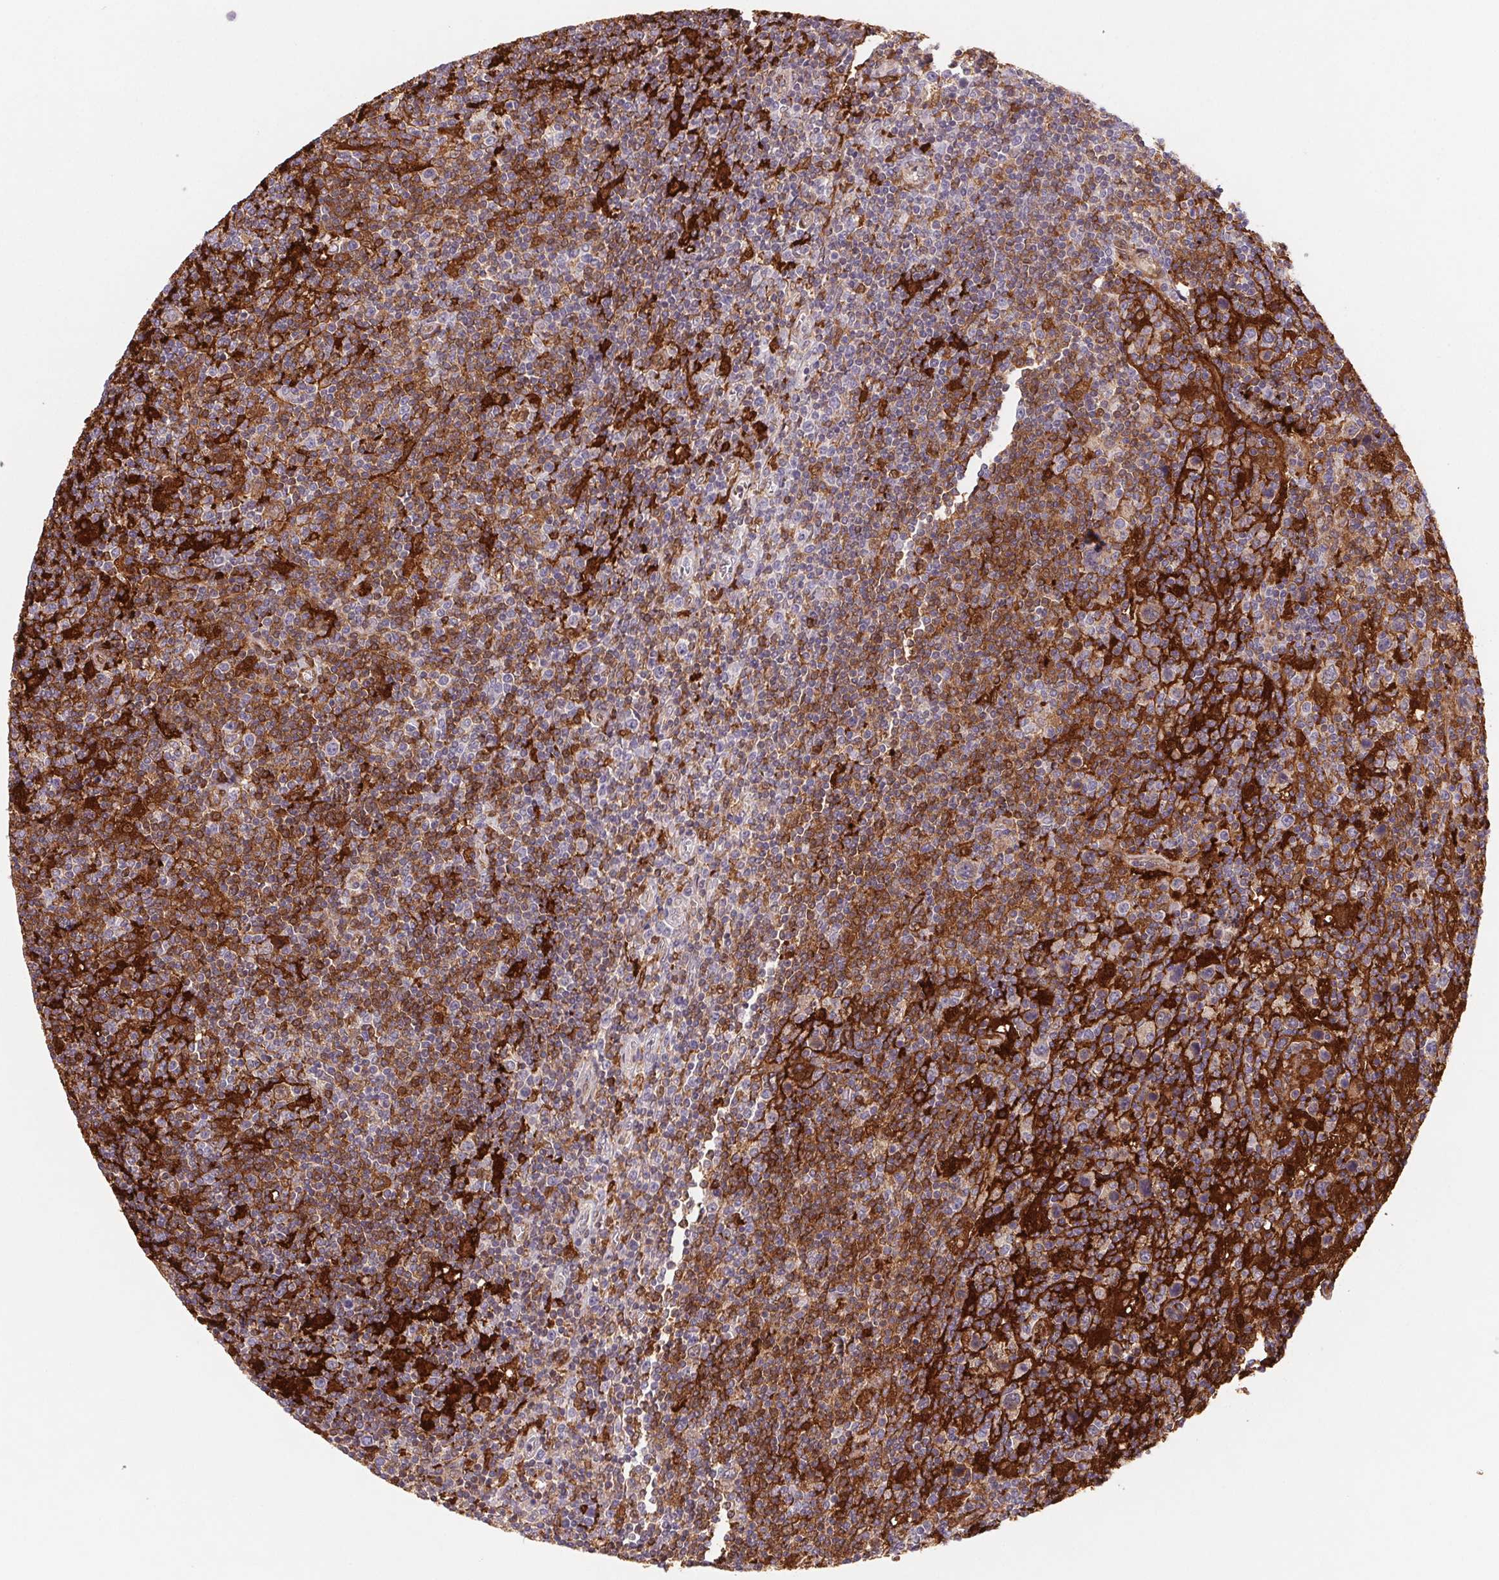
{"staining": {"intensity": "negative", "quantity": "none", "location": "none"}, "tissue": "lymphoma", "cell_type": "Tumor cells", "image_type": "cancer", "snomed": [{"axis": "morphology", "description": "Hodgkin's disease, NOS"}, {"axis": "topography", "description": "Lymph node"}], "caption": "Human Hodgkin's disease stained for a protein using immunohistochemistry (IHC) reveals no positivity in tumor cells.", "gene": "GBP1", "patient": {"sex": "male", "age": 40}}